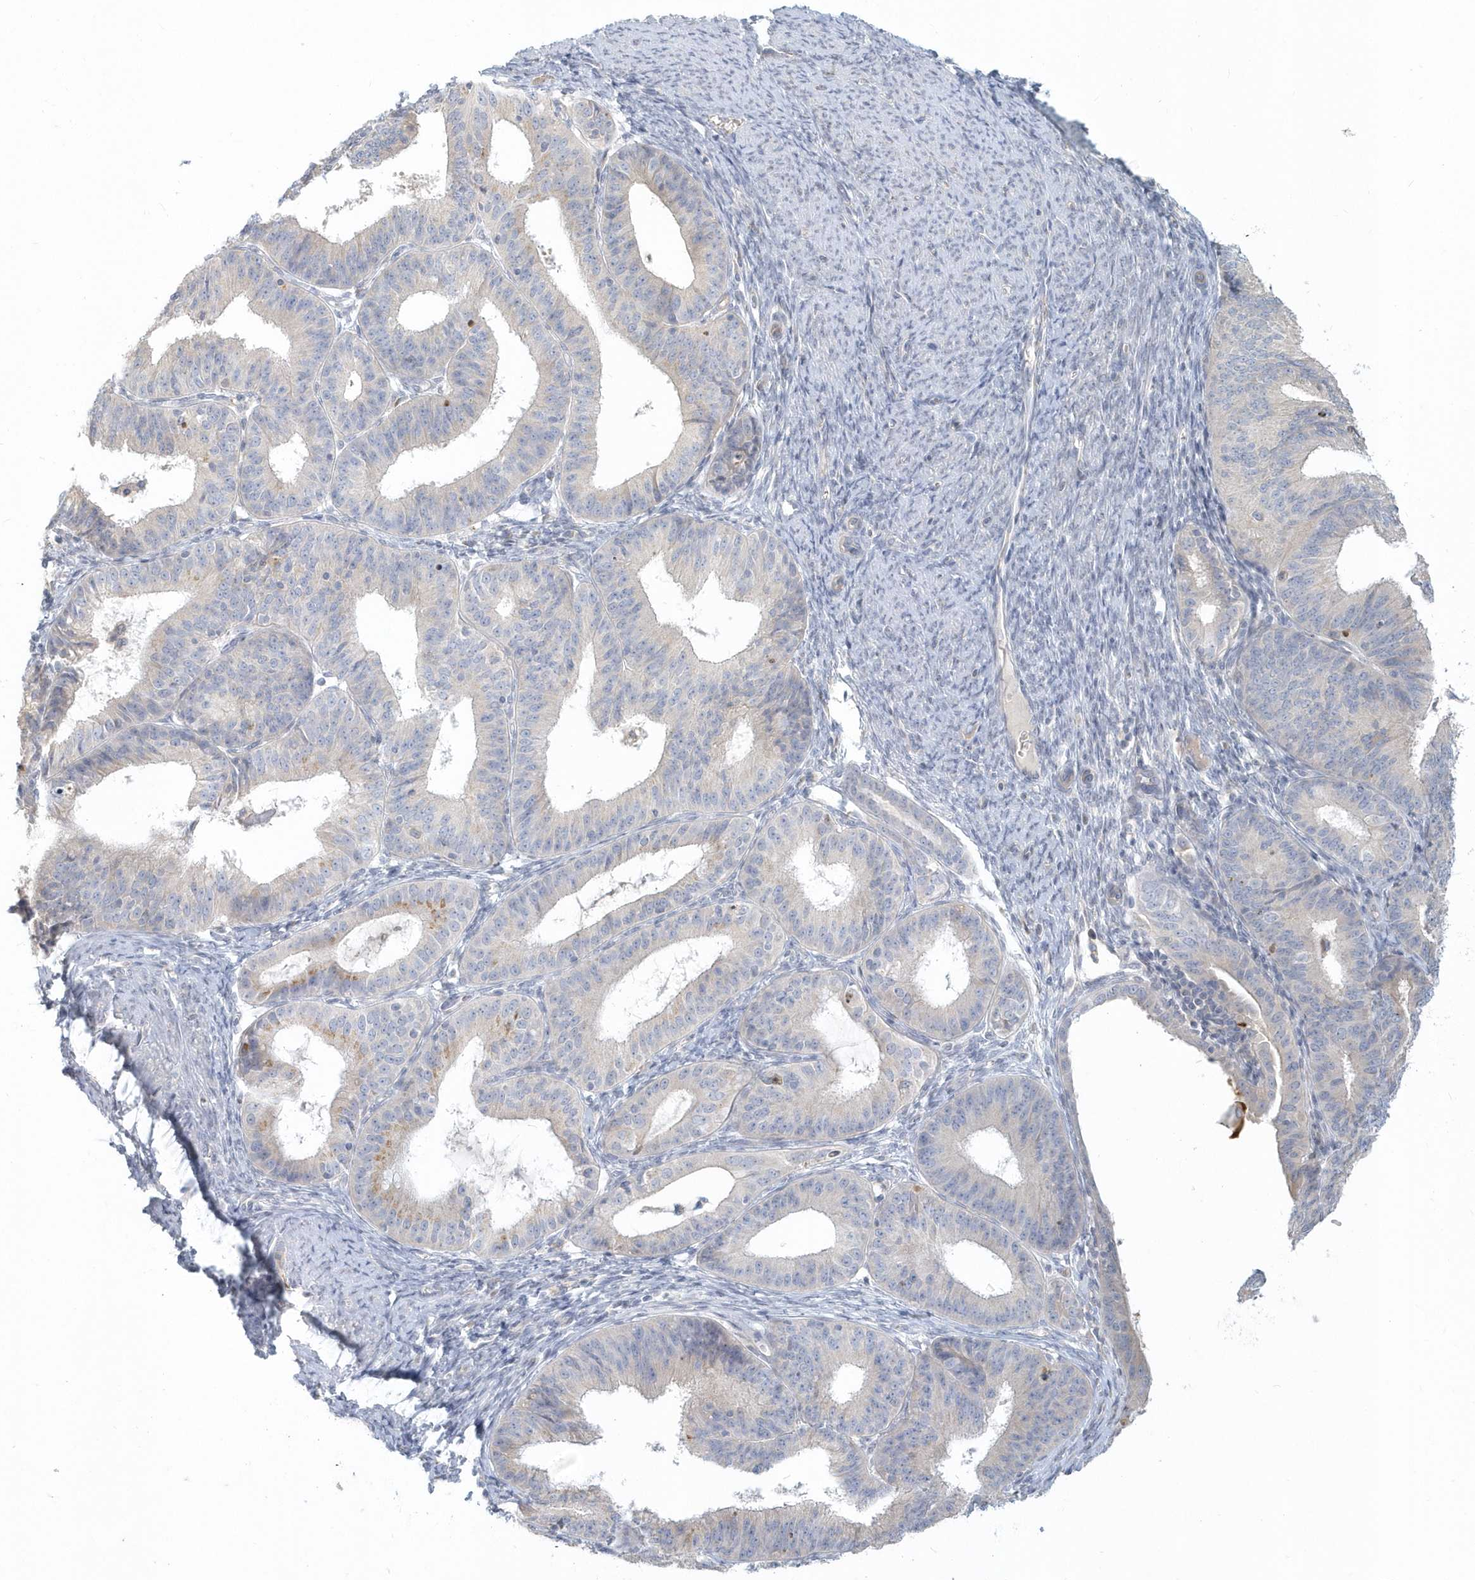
{"staining": {"intensity": "negative", "quantity": "none", "location": "none"}, "tissue": "endometrial cancer", "cell_type": "Tumor cells", "image_type": "cancer", "snomed": [{"axis": "morphology", "description": "Adenocarcinoma, NOS"}, {"axis": "topography", "description": "Endometrium"}], "caption": "This is an IHC histopathology image of endometrial cancer (adenocarcinoma). There is no staining in tumor cells.", "gene": "NAPB", "patient": {"sex": "female", "age": 51}}